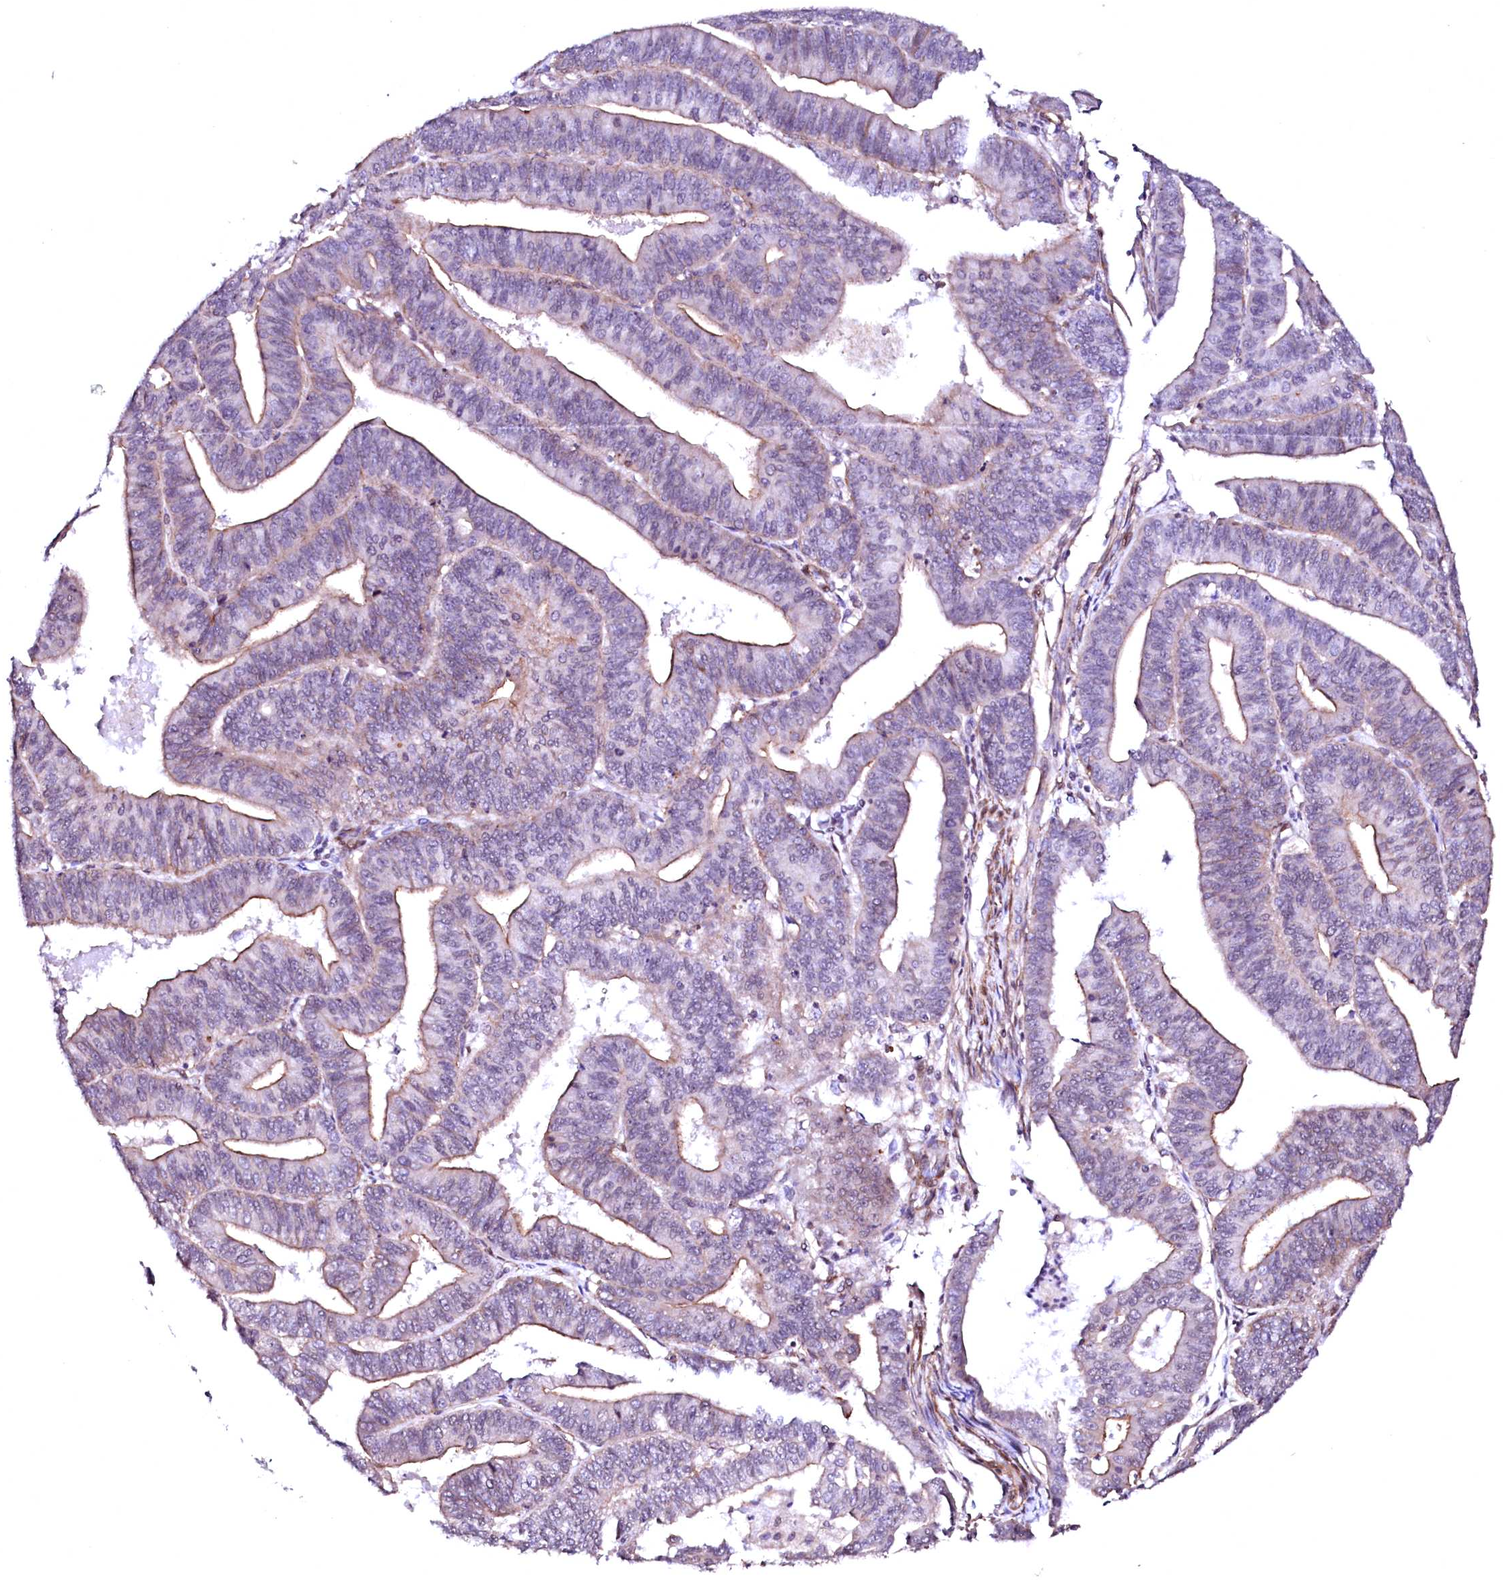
{"staining": {"intensity": "moderate", "quantity": "25%-75%", "location": "cytoplasmic/membranous"}, "tissue": "endometrial cancer", "cell_type": "Tumor cells", "image_type": "cancer", "snomed": [{"axis": "morphology", "description": "Adenocarcinoma, NOS"}, {"axis": "topography", "description": "Endometrium"}], "caption": "Immunohistochemistry of human endometrial cancer shows medium levels of moderate cytoplasmic/membranous positivity in approximately 25%-75% of tumor cells.", "gene": "GPR176", "patient": {"sex": "female", "age": 73}}